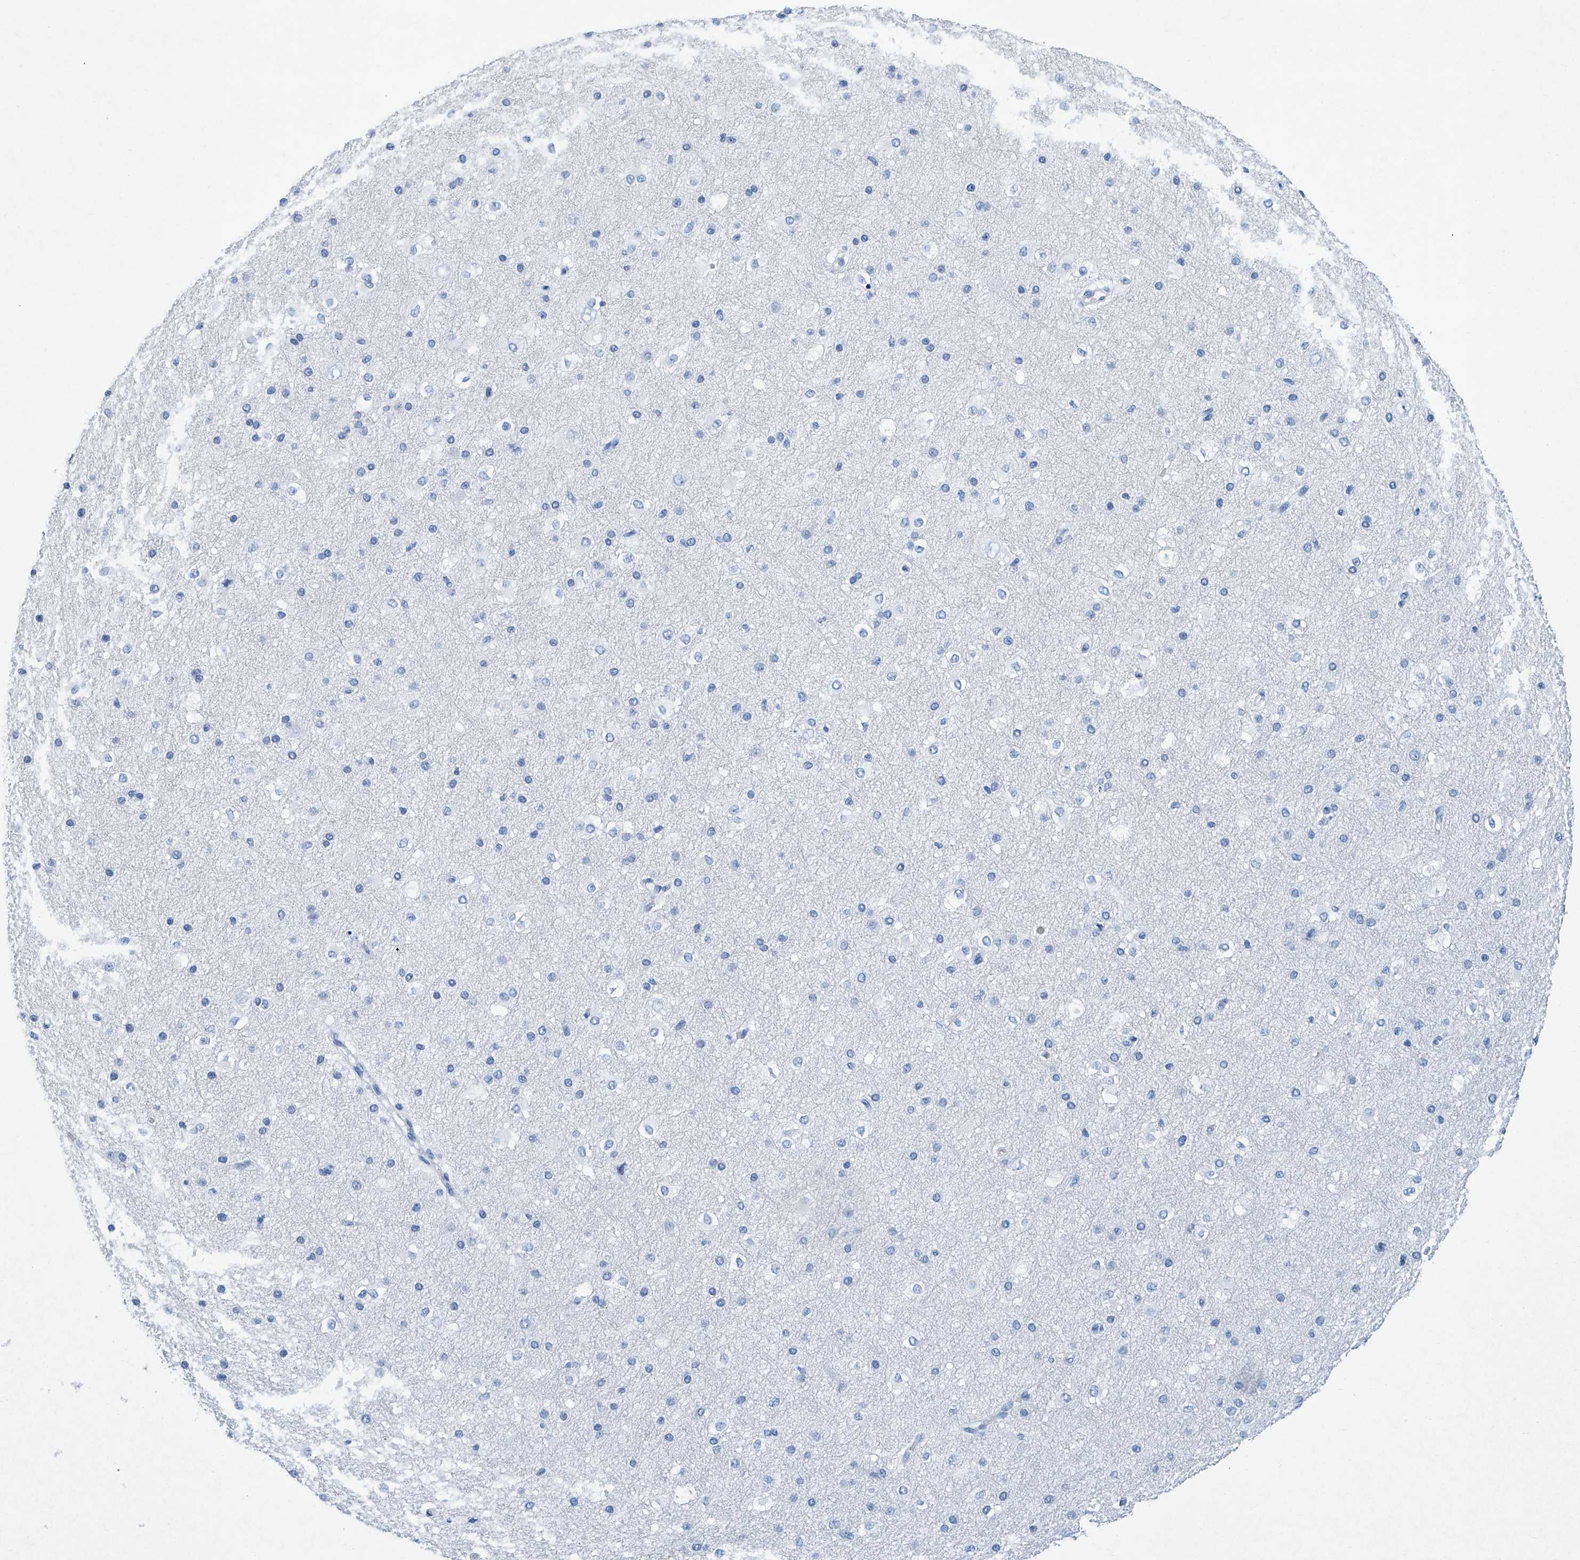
{"staining": {"intensity": "negative", "quantity": "none", "location": "none"}, "tissue": "cerebral cortex", "cell_type": "Endothelial cells", "image_type": "normal", "snomed": [{"axis": "morphology", "description": "Normal tissue, NOS"}, {"axis": "morphology", "description": "Developmental malformation"}, {"axis": "topography", "description": "Cerebral cortex"}], "caption": "A high-resolution histopathology image shows immunohistochemistry (IHC) staining of normal cerebral cortex, which reveals no significant expression in endothelial cells. Nuclei are stained in blue.", "gene": "CYP2A7", "patient": {"sex": "female", "age": 30}}